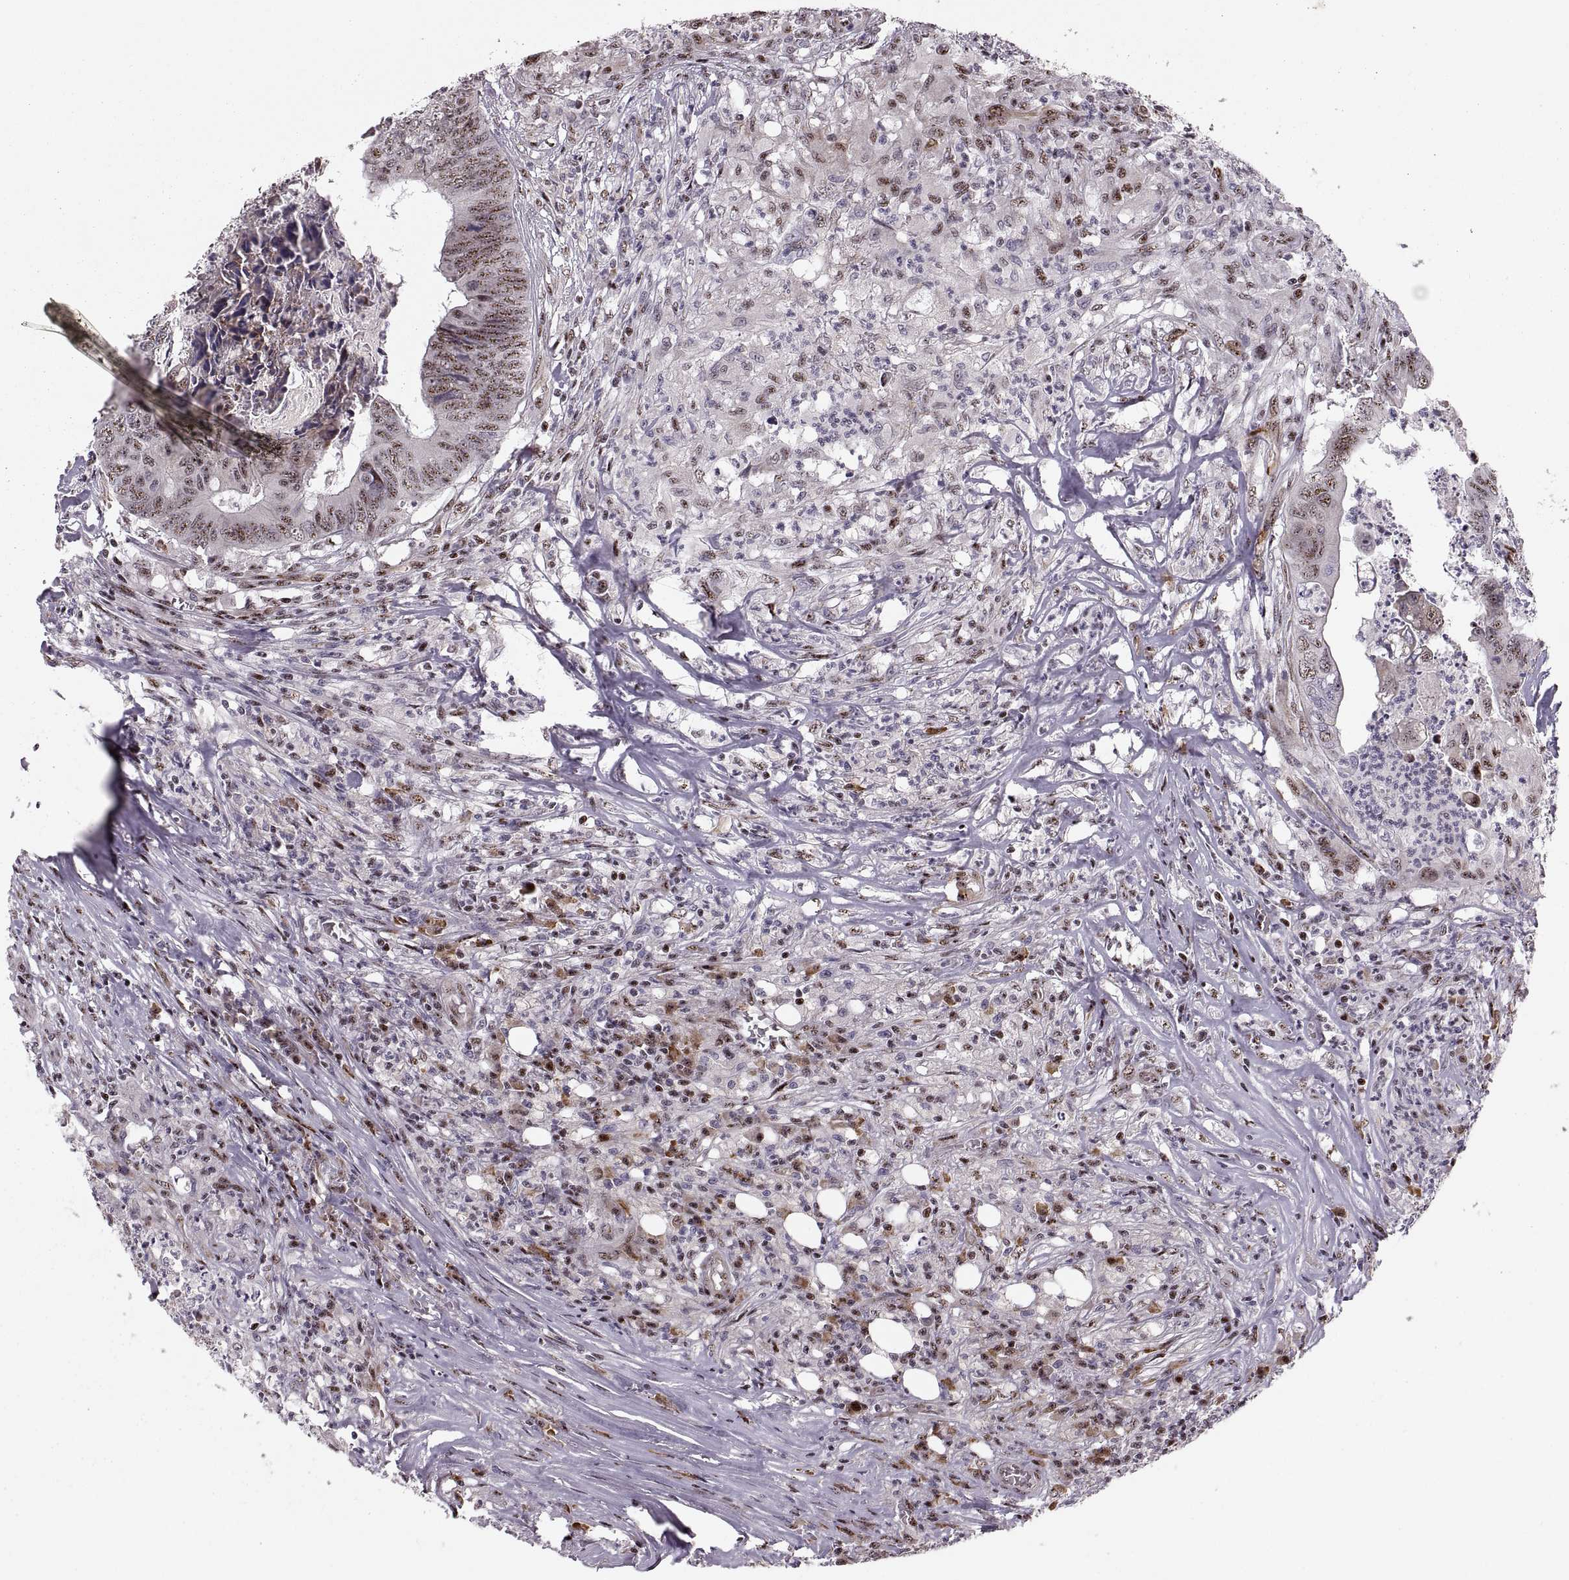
{"staining": {"intensity": "moderate", "quantity": ">75%", "location": "nuclear"}, "tissue": "colorectal cancer", "cell_type": "Tumor cells", "image_type": "cancer", "snomed": [{"axis": "morphology", "description": "Adenocarcinoma, NOS"}, {"axis": "topography", "description": "Colon"}], "caption": "Immunohistochemistry histopathology image of colorectal adenocarcinoma stained for a protein (brown), which demonstrates medium levels of moderate nuclear expression in approximately >75% of tumor cells.", "gene": "ZCCHC17", "patient": {"sex": "male", "age": 84}}